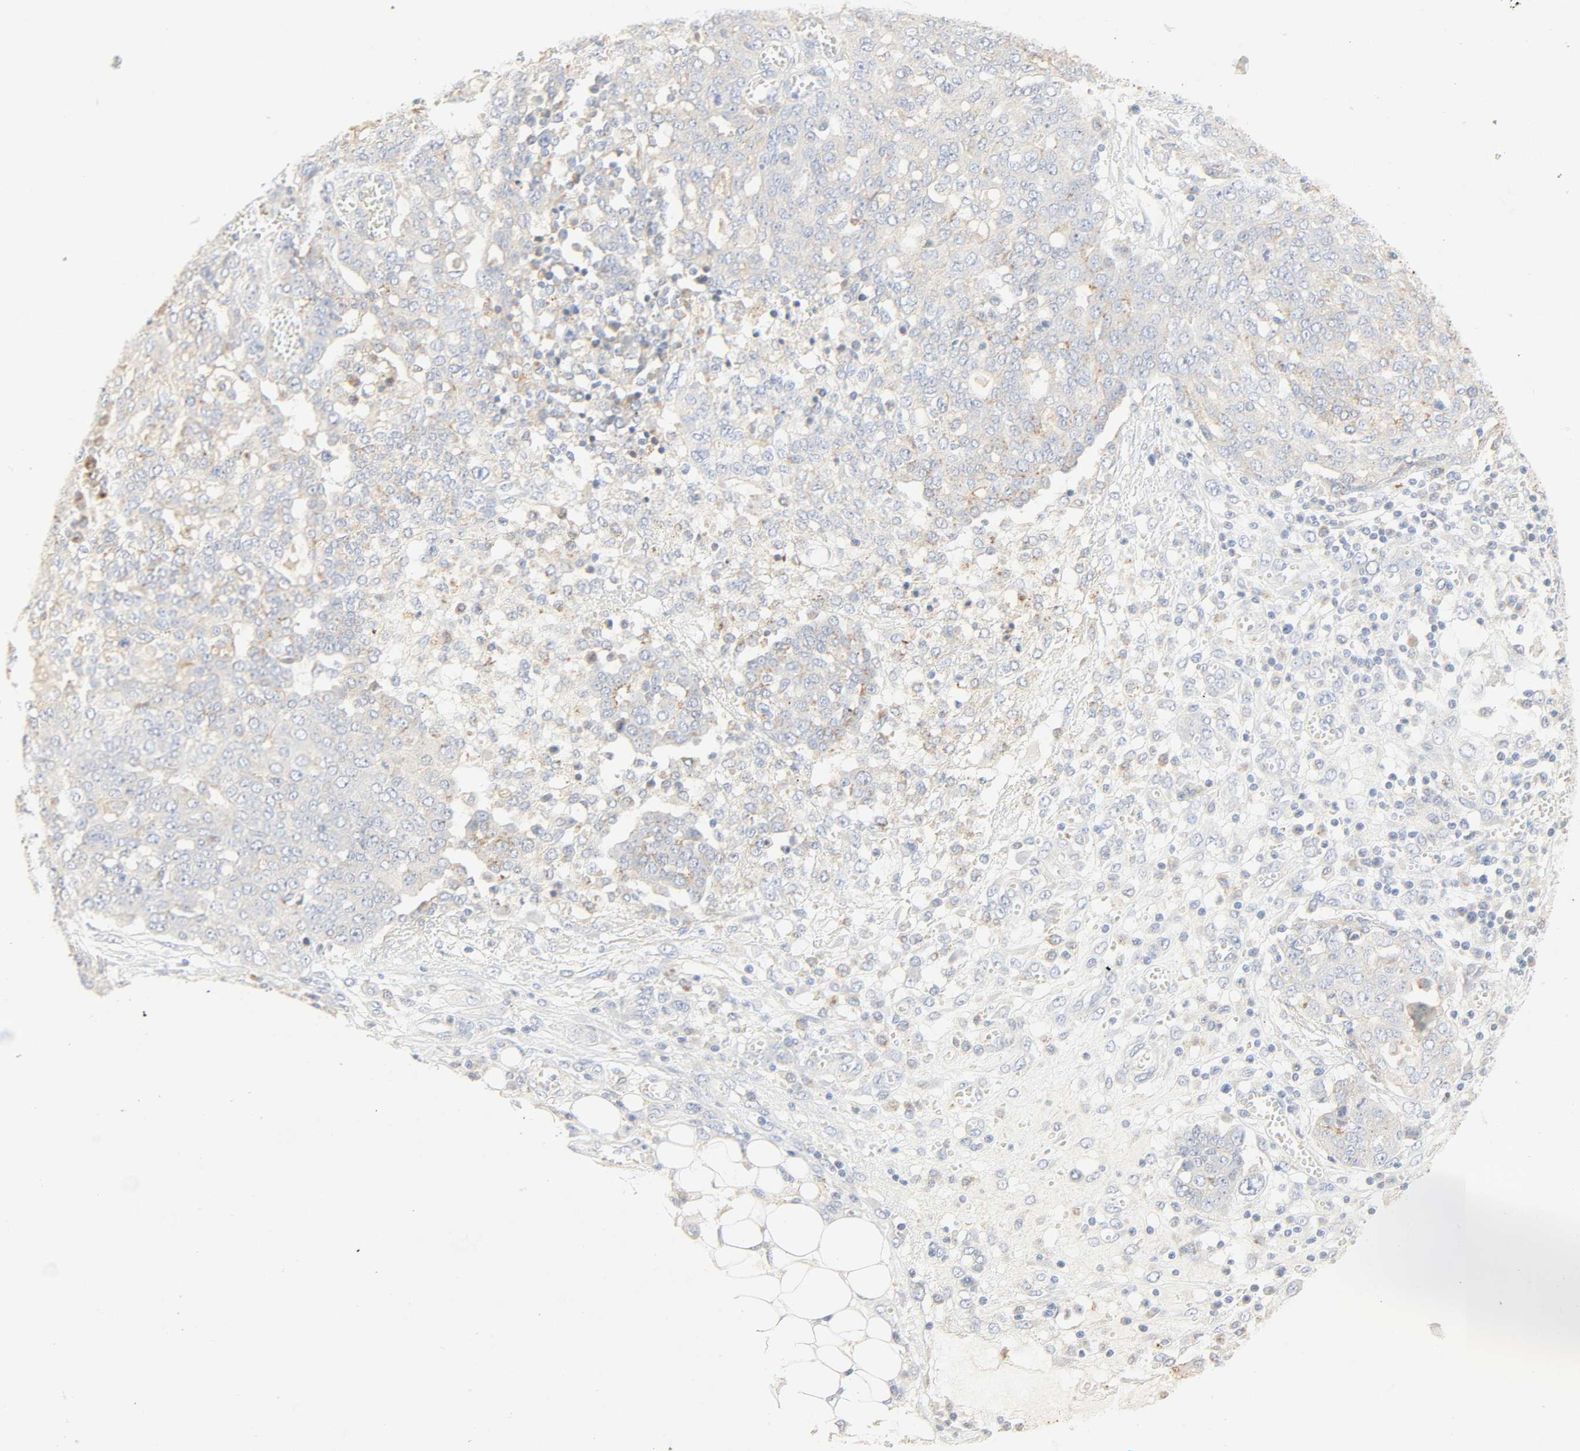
{"staining": {"intensity": "weak", "quantity": "<25%", "location": "cytoplasmic/membranous"}, "tissue": "ovarian cancer", "cell_type": "Tumor cells", "image_type": "cancer", "snomed": [{"axis": "morphology", "description": "Cystadenocarcinoma, serous, NOS"}, {"axis": "topography", "description": "Soft tissue"}, {"axis": "topography", "description": "Ovary"}], "caption": "Tumor cells show no significant expression in ovarian serous cystadenocarcinoma.", "gene": "CAMK2A", "patient": {"sex": "female", "age": 57}}